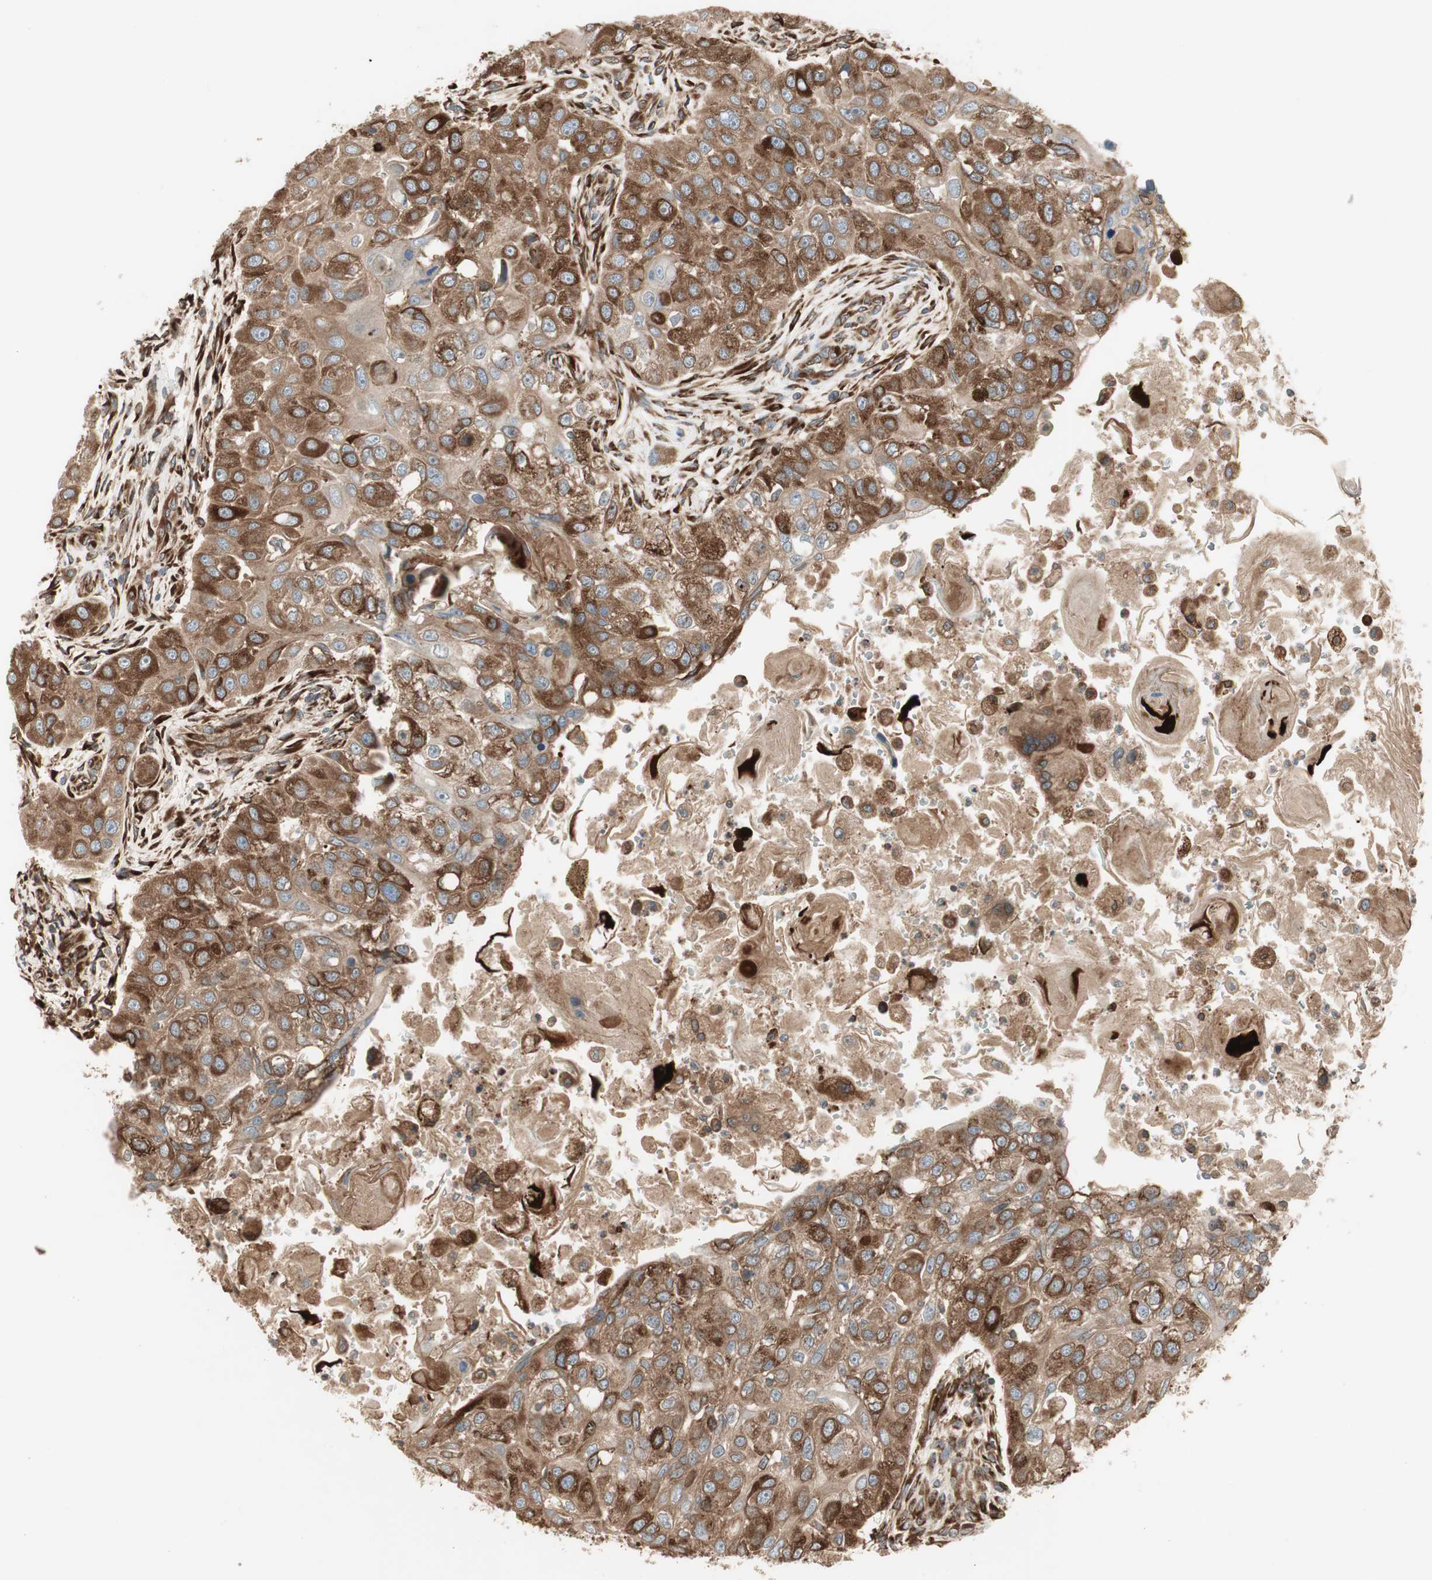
{"staining": {"intensity": "moderate", "quantity": ">75%", "location": "cytoplasmic/membranous"}, "tissue": "head and neck cancer", "cell_type": "Tumor cells", "image_type": "cancer", "snomed": [{"axis": "morphology", "description": "Normal tissue, NOS"}, {"axis": "morphology", "description": "Squamous cell carcinoma, NOS"}, {"axis": "topography", "description": "Skeletal muscle"}, {"axis": "topography", "description": "Head-Neck"}], "caption": "There is medium levels of moderate cytoplasmic/membranous positivity in tumor cells of squamous cell carcinoma (head and neck), as demonstrated by immunohistochemical staining (brown color).", "gene": "PRKG1", "patient": {"sex": "male", "age": 51}}